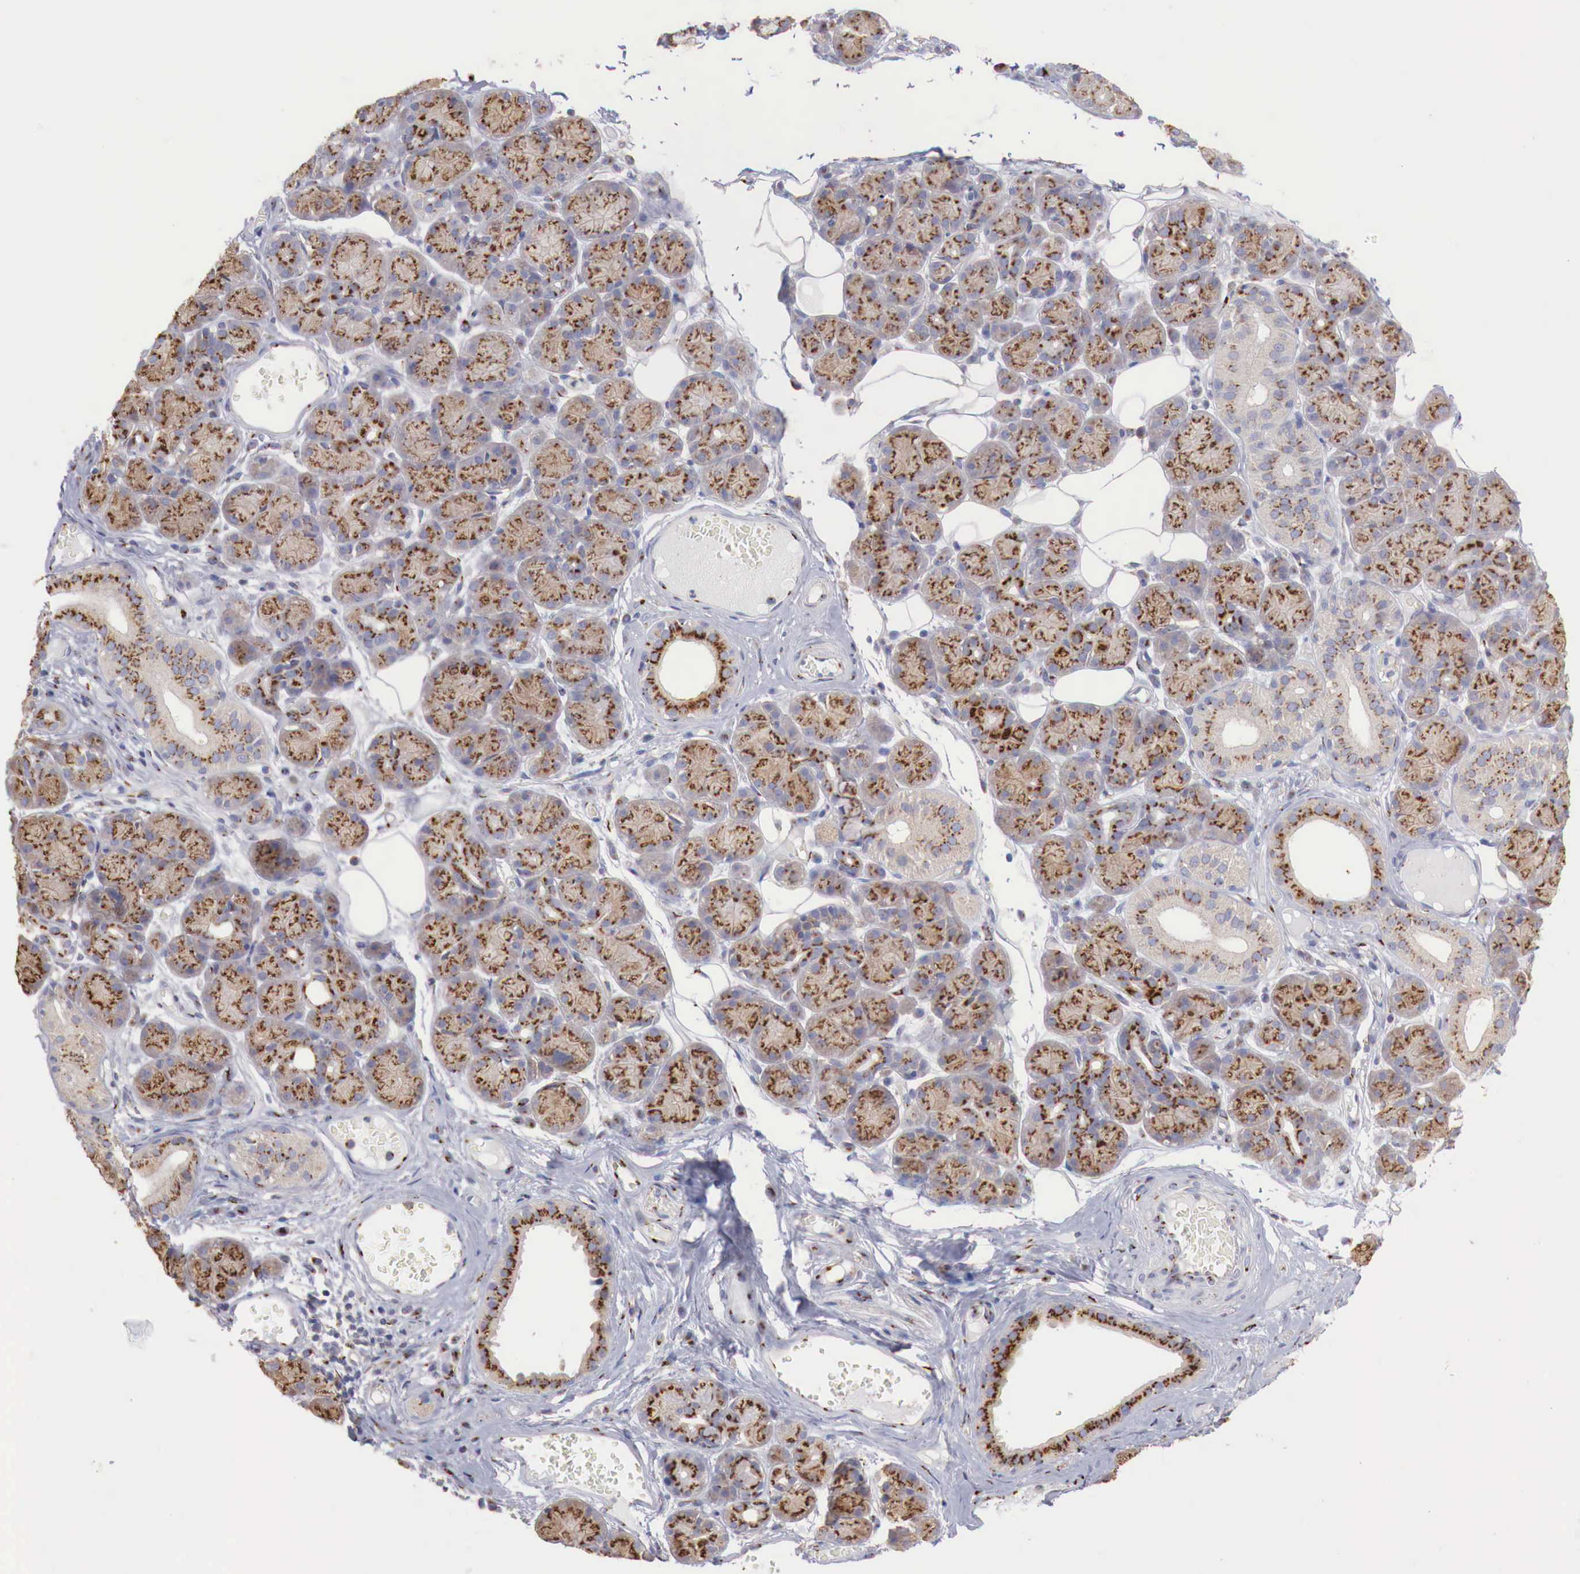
{"staining": {"intensity": "strong", "quantity": ">75%", "location": "cytoplasmic/membranous"}, "tissue": "salivary gland", "cell_type": "Glandular cells", "image_type": "normal", "snomed": [{"axis": "morphology", "description": "Normal tissue, NOS"}, {"axis": "topography", "description": "Salivary gland"}], "caption": "The photomicrograph exhibits a brown stain indicating the presence of a protein in the cytoplasmic/membranous of glandular cells in salivary gland.", "gene": "SYAP1", "patient": {"sex": "male", "age": 54}}